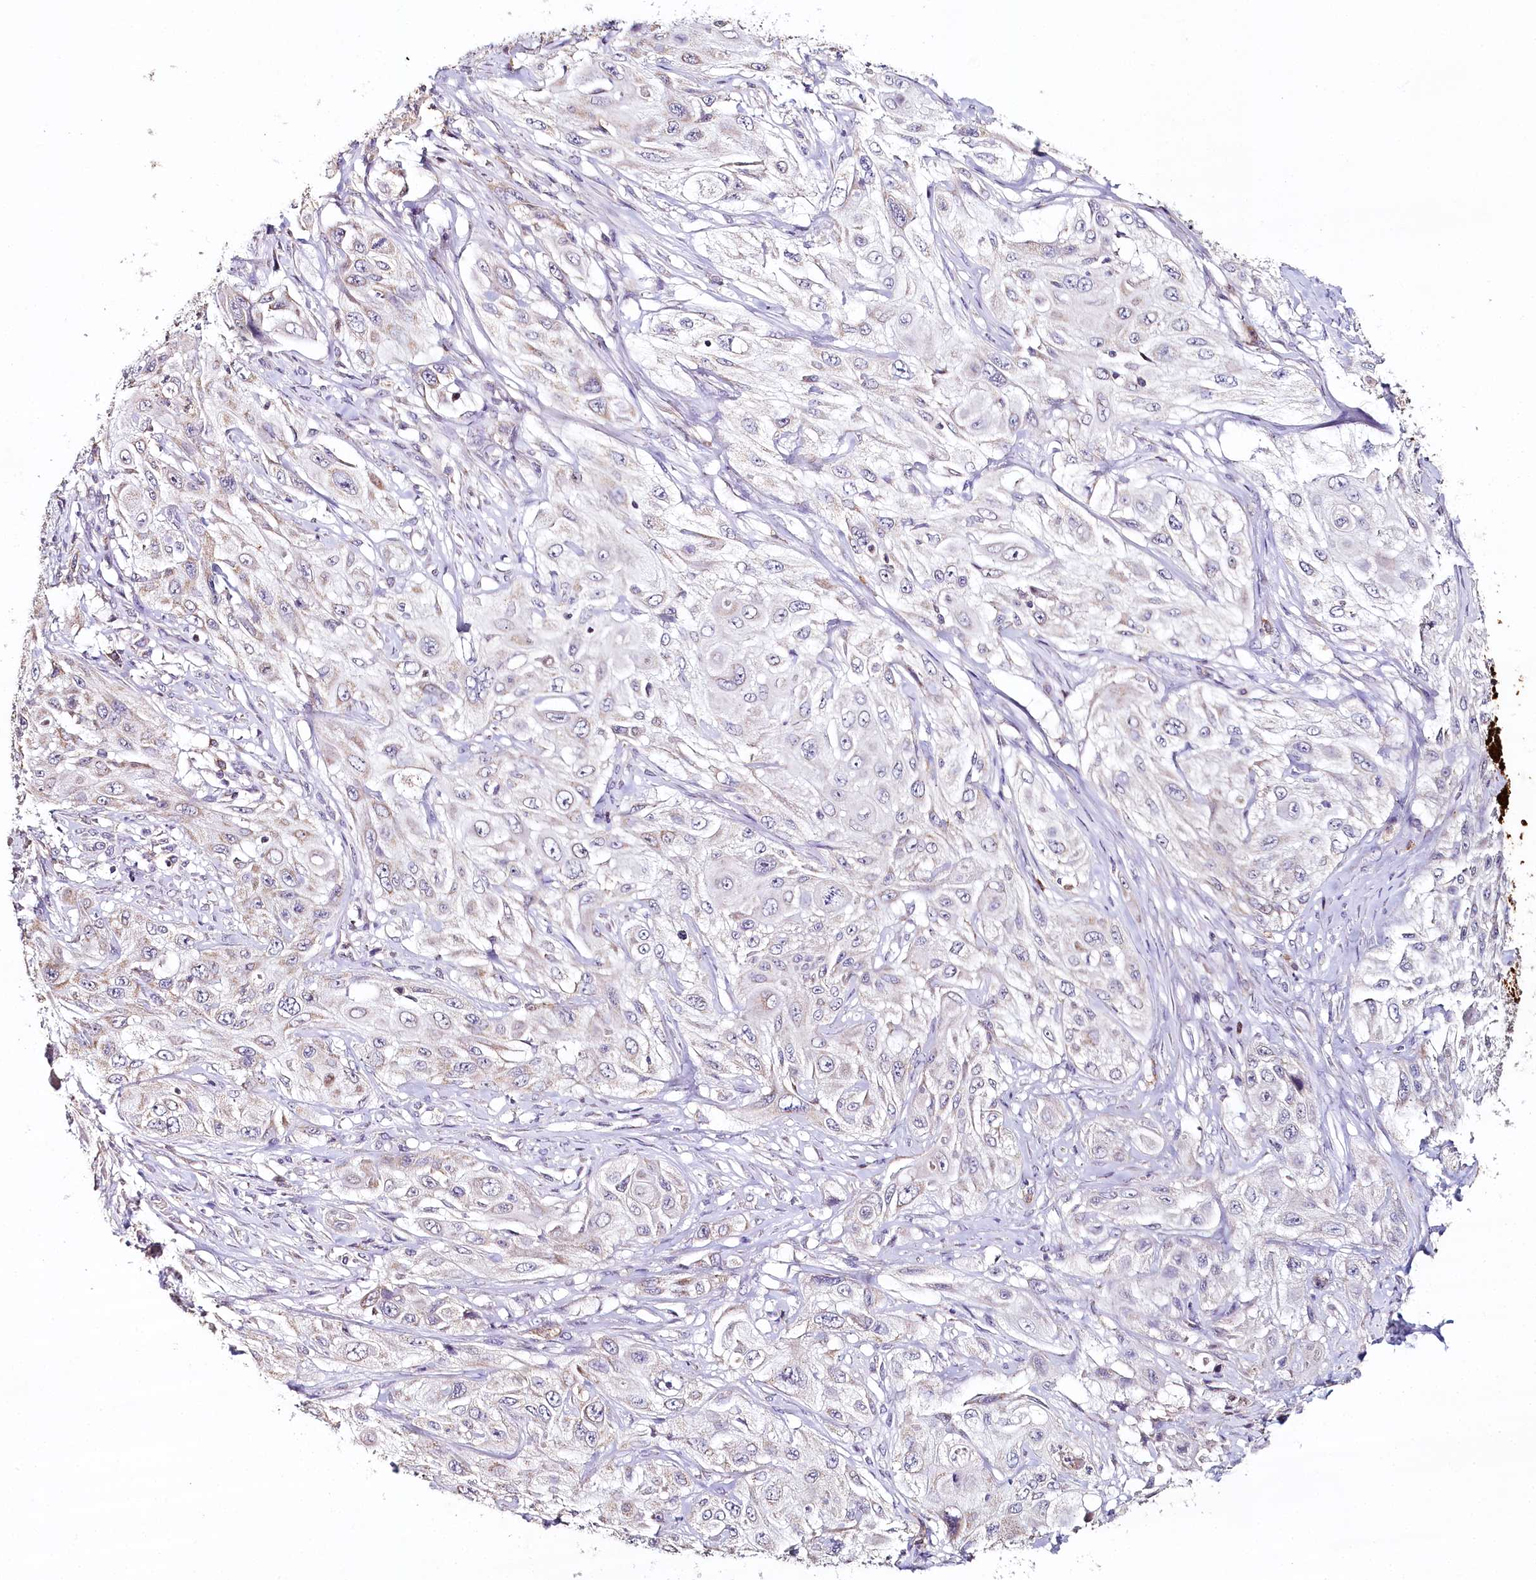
{"staining": {"intensity": "negative", "quantity": "none", "location": "none"}, "tissue": "cervical cancer", "cell_type": "Tumor cells", "image_type": "cancer", "snomed": [{"axis": "morphology", "description": "Squamous cell carcinoma, NOS"}, {"axis": "topography", "description": "Cervix"}], "caption": "DAB (3,3'-diaminobenzidine) immunohistochemical staining of human cervical cancer (squamous cell carcinoma) exhibits no significant staining in tumor cells.", "gene": "MMP25", "patient": {"sex": "female", "age": 42}}